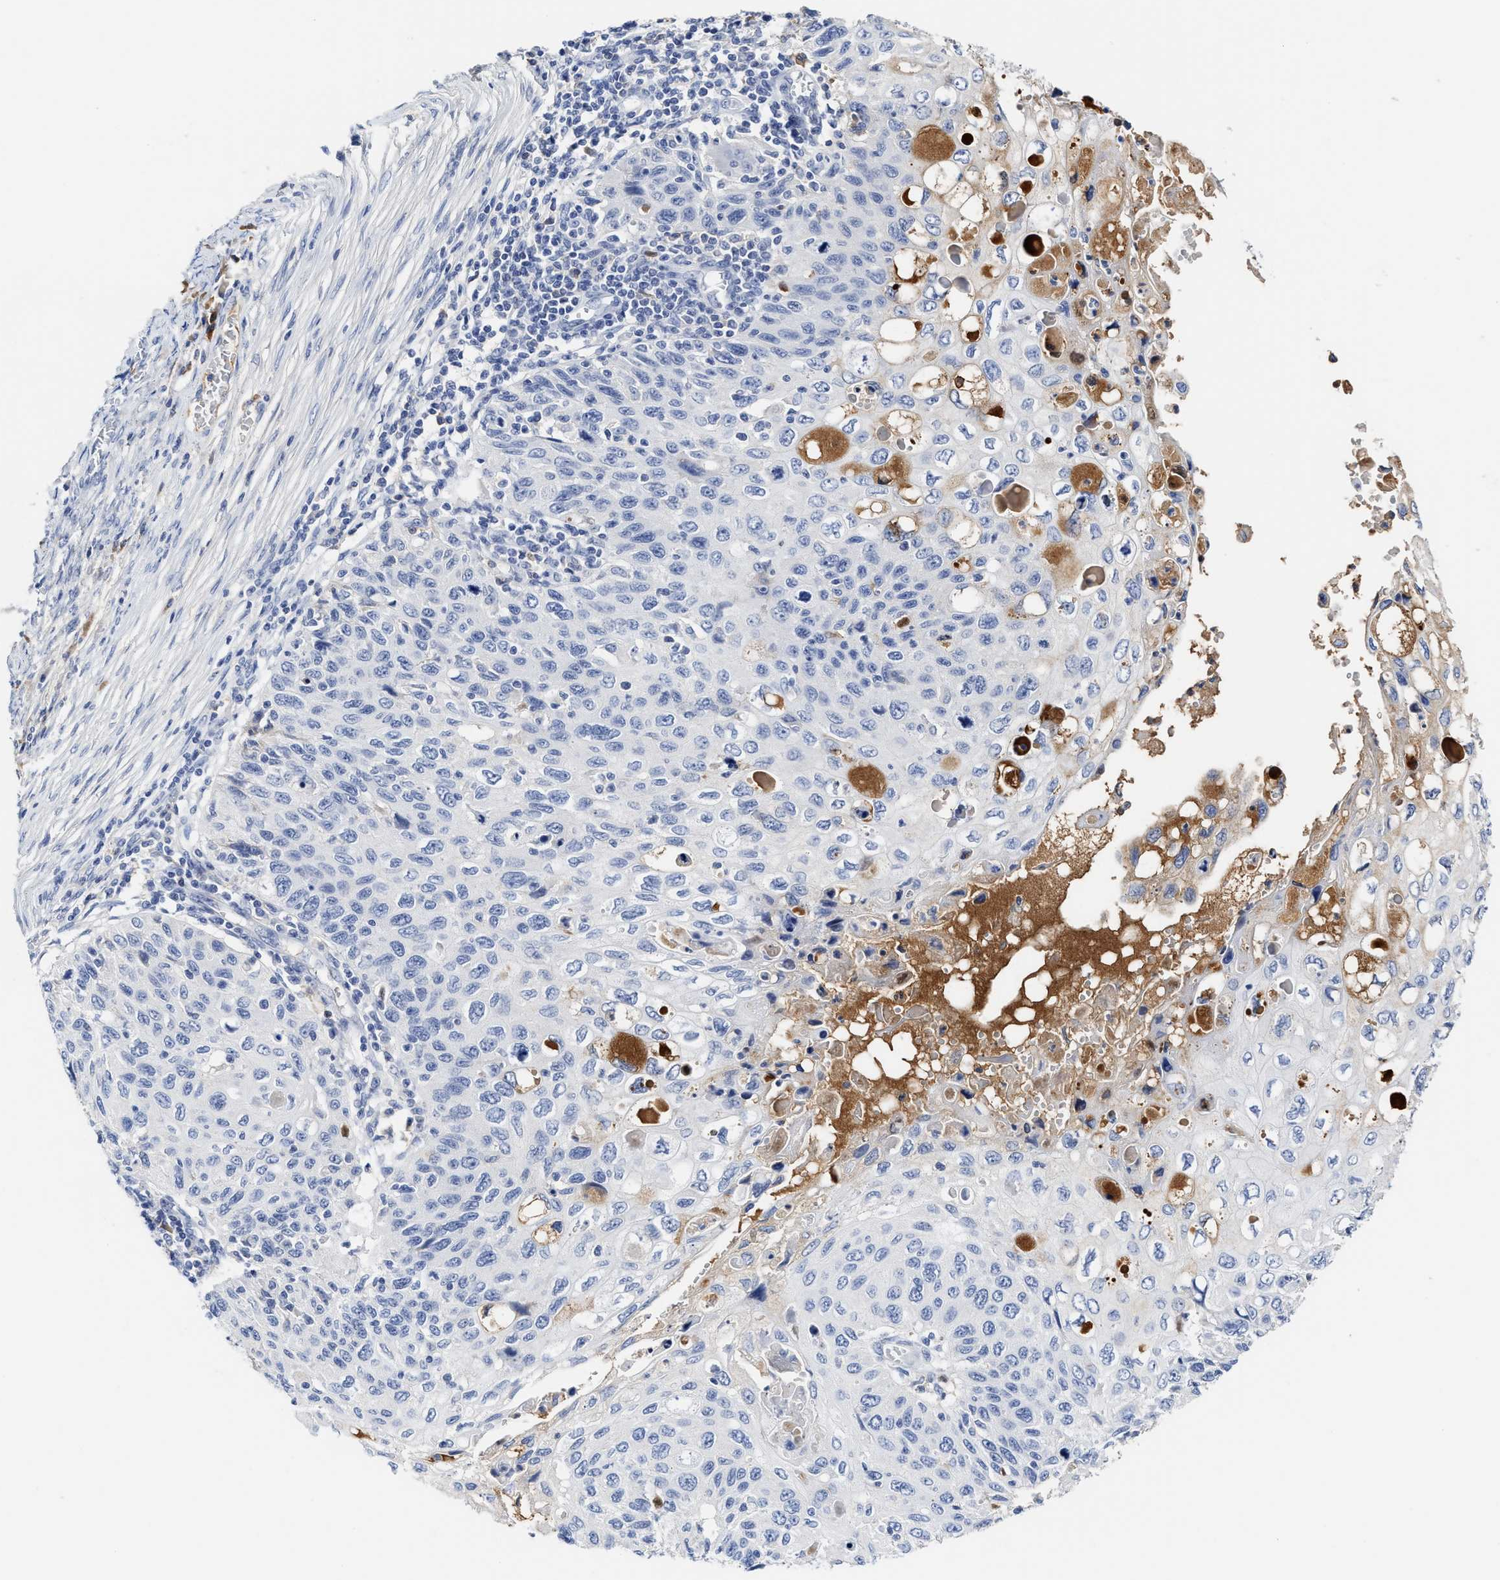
{"staining": {"intensity": "negative", "quantity": "none", "location": "none"}, "tissue": "cervical cancer", "cell_type": "Tumor cells", "image_type": "cancer", "snomed": [{"axis": "morphology", "description": "Squamous cell carcinoma, NOS"}, {"axis": "topography", "description": "Cervix"}], "caption": "Tumor cells are negative for protein expression in human cervical squamous cell carcinoma.", "gene": "C2", "patient": {"sex": "female", "age": 70}}